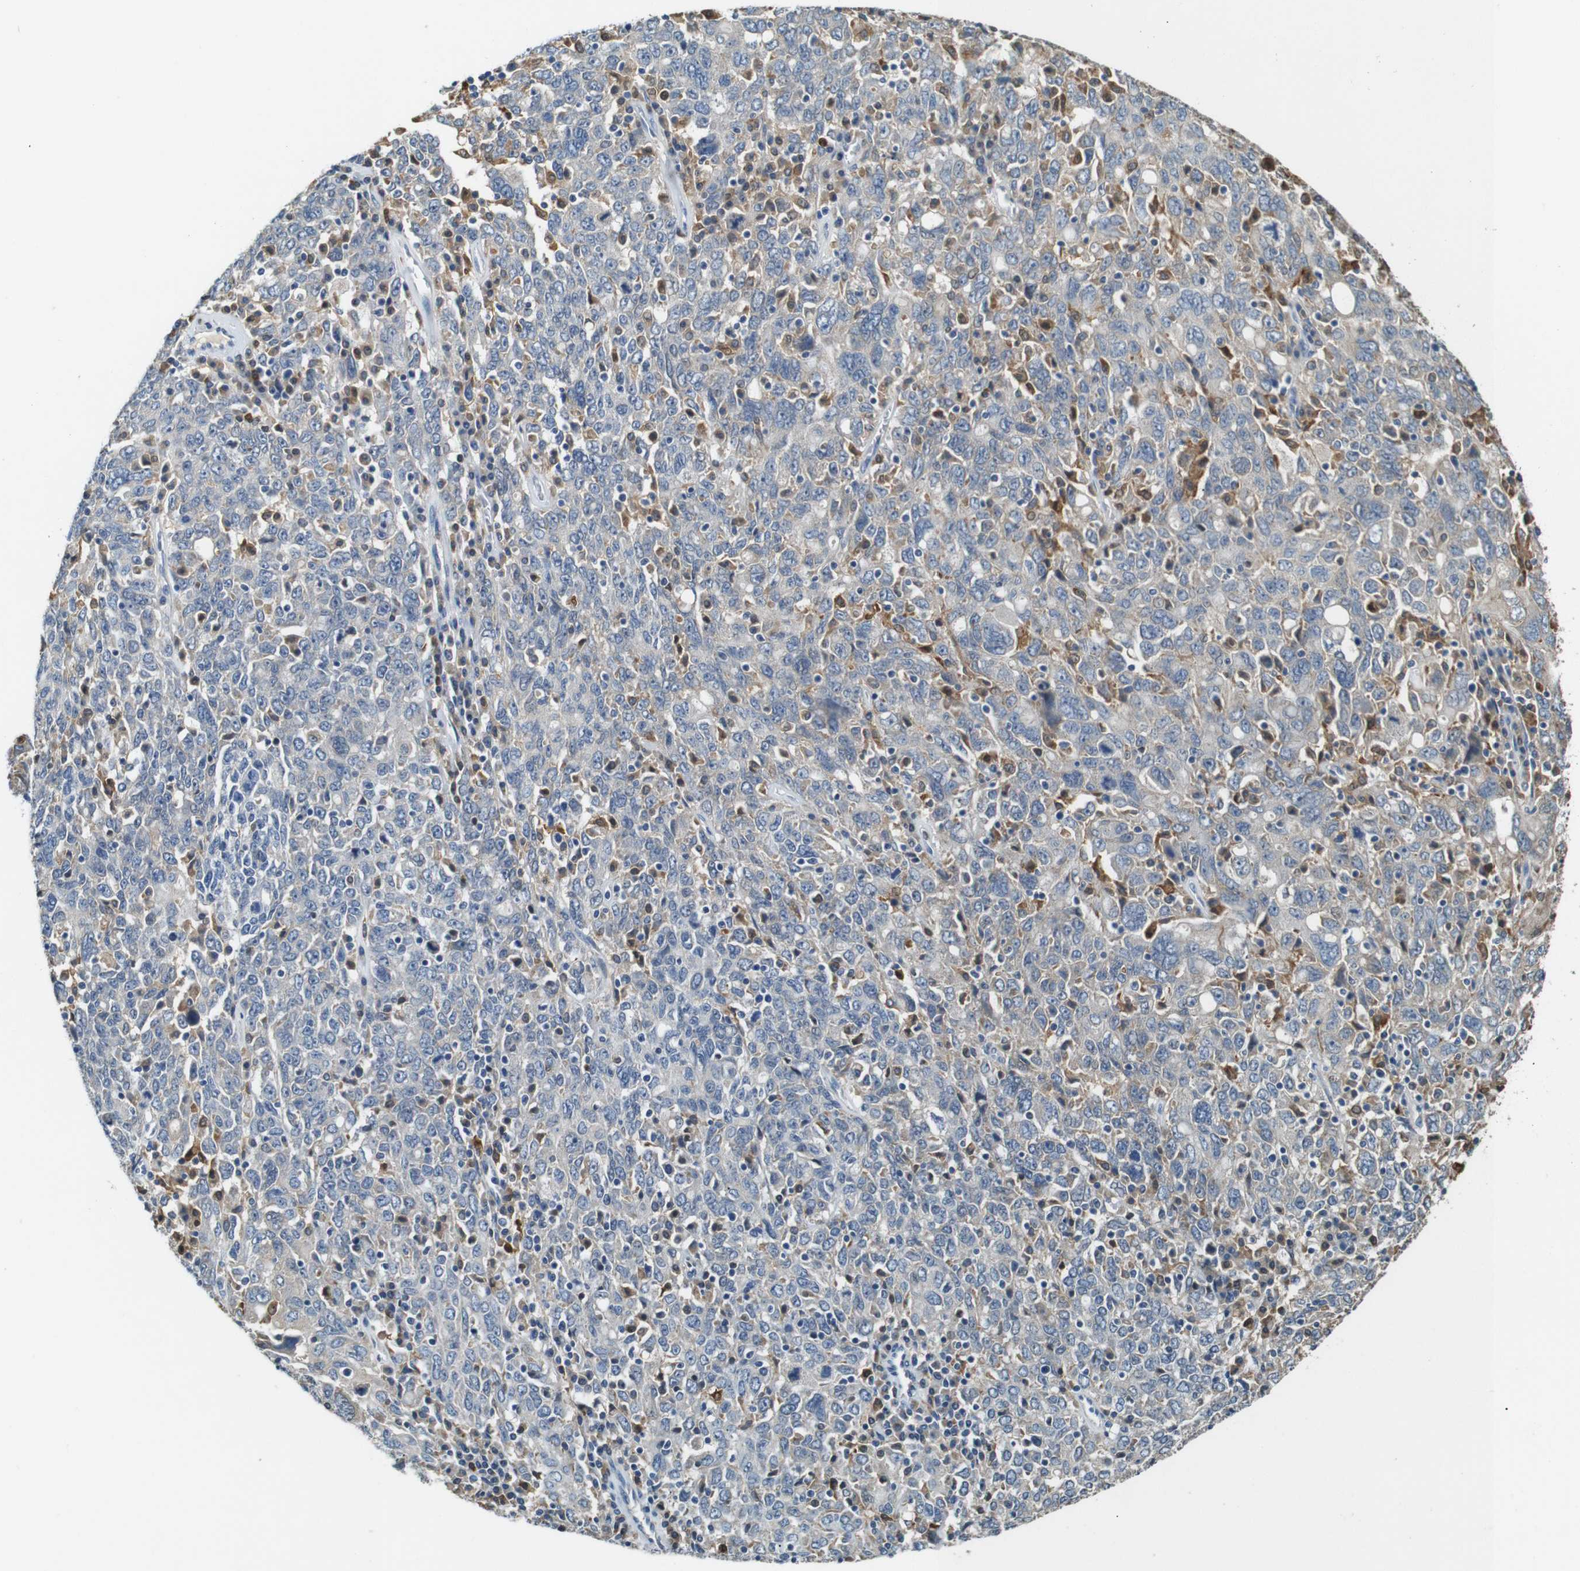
{"staining": {"intensity": "weak", "quantity": "<25%", "location": "cytoplasmic/membranous"}, "tissue": "ovarian cancer", "cell_type": "Tumor cells", "image_type": "cancer", "snomed": [{"axis": "morphology", "description": "Carcinoma, endometroid"}, {"axis": "topography", "description": "Ovary"}], "caption": "Tumor cells are negative for brown protein staining in ovarian endometroid carcinoma. The staining was performed using DAB (3,3'-diaminobenzidine) to visualize the protein expression in brown, while the nuclei were stained in blue with hematoxylin (Magnification: 20x).", "gene": "NEBL", "patient": {"sex": "female", "age": 62}}